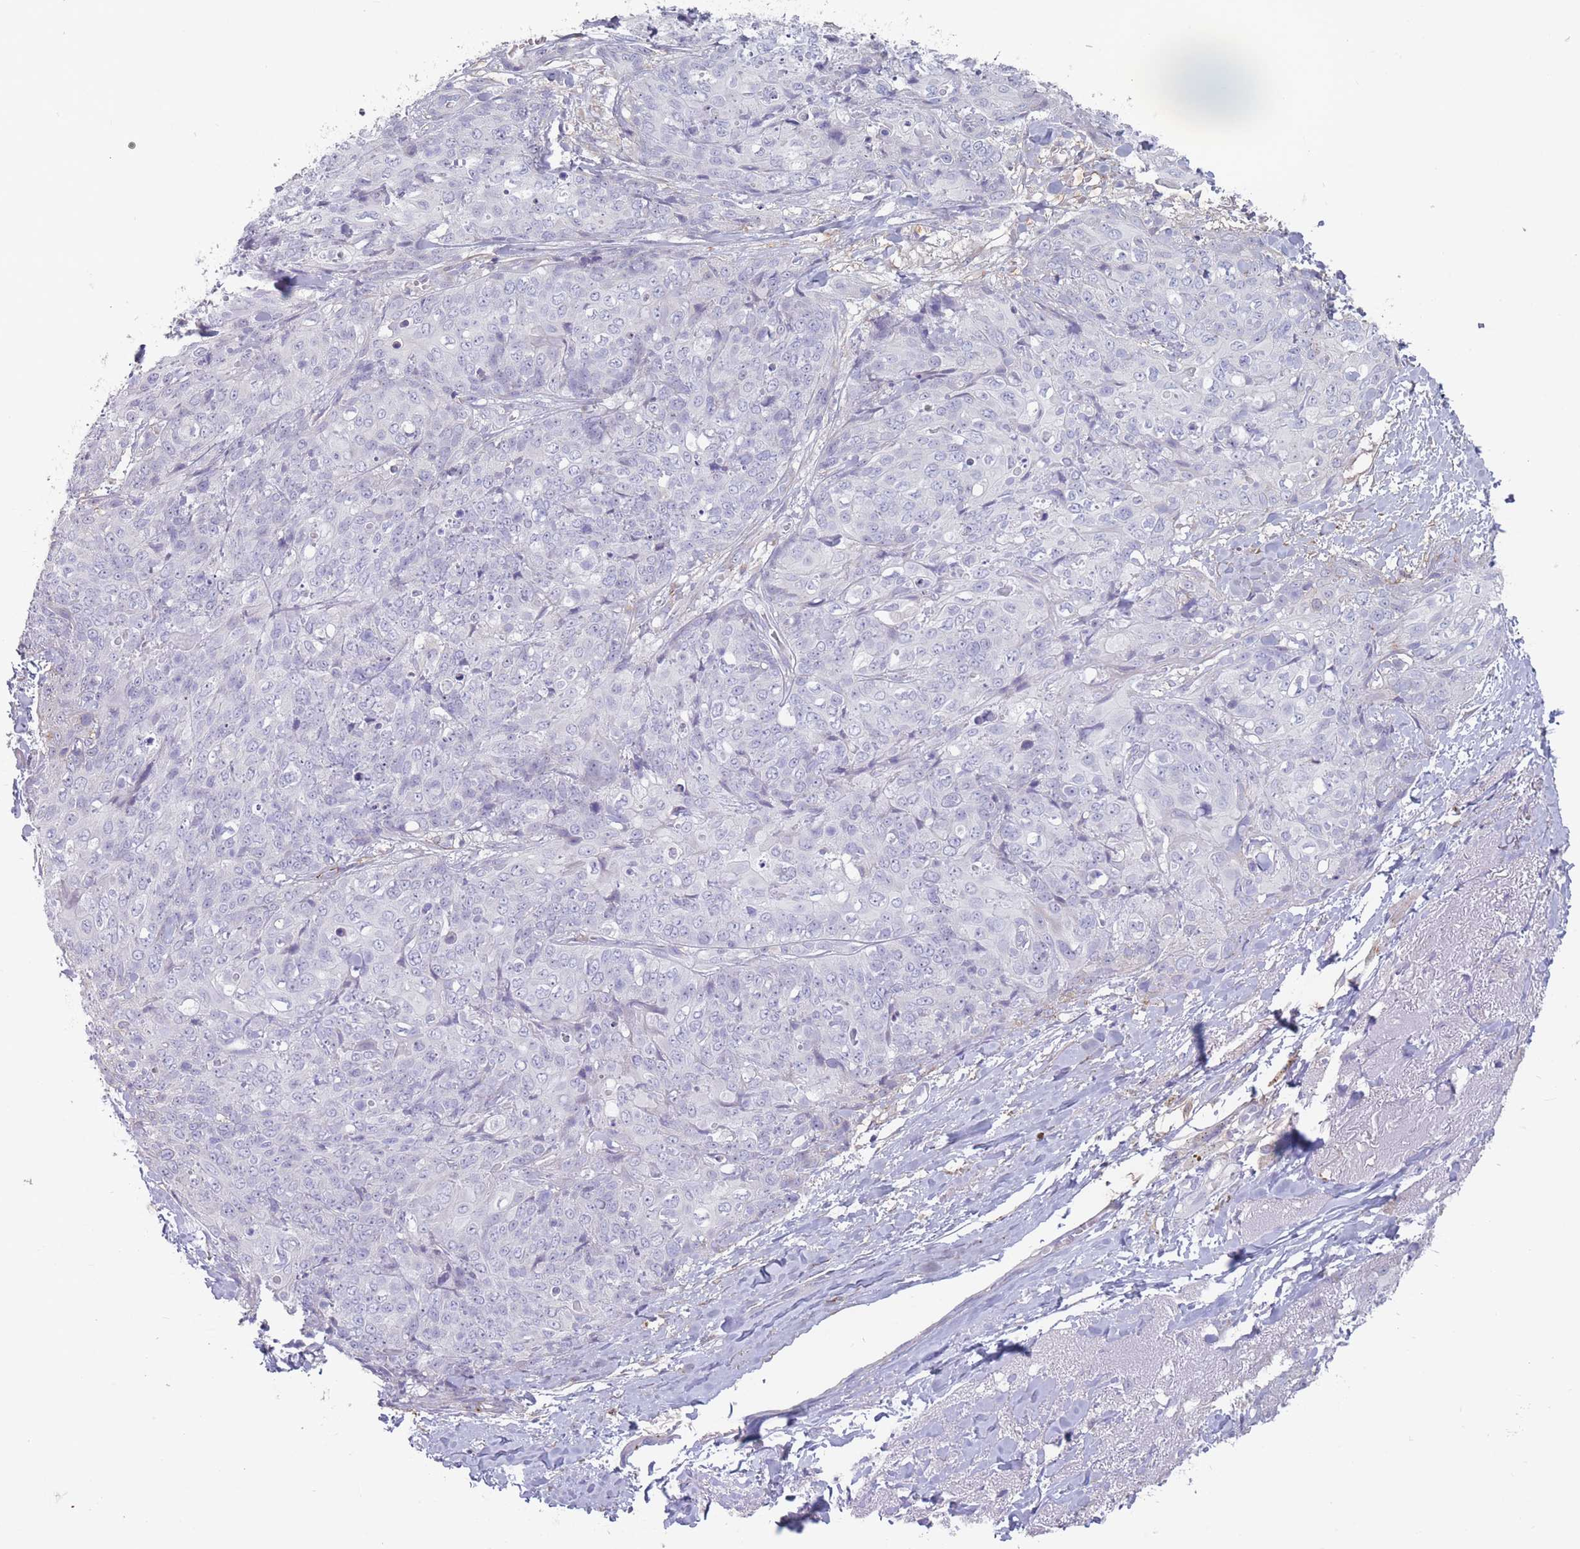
{"staining": {"intensity": "negative", "quantity": "none", "location": "none"}, "tissue": "skin cancer", "cell_type": "Tumor cells", "image_type": "cancer", "snomed": [{"axis": "morphology", "description": "Squamous cell carcinoma, NOS"}, {"axis": "topography", "description": "Skin"}, {"axis": "topography", "description": "Vulva"}], "caption": "A histopathology image of skin squamous cell carcinoma stained for a protein demonstrates no brown staining in tumor cells.", "gene": "PAIP2B", "patient": {"sex": "female", "age": 85}}